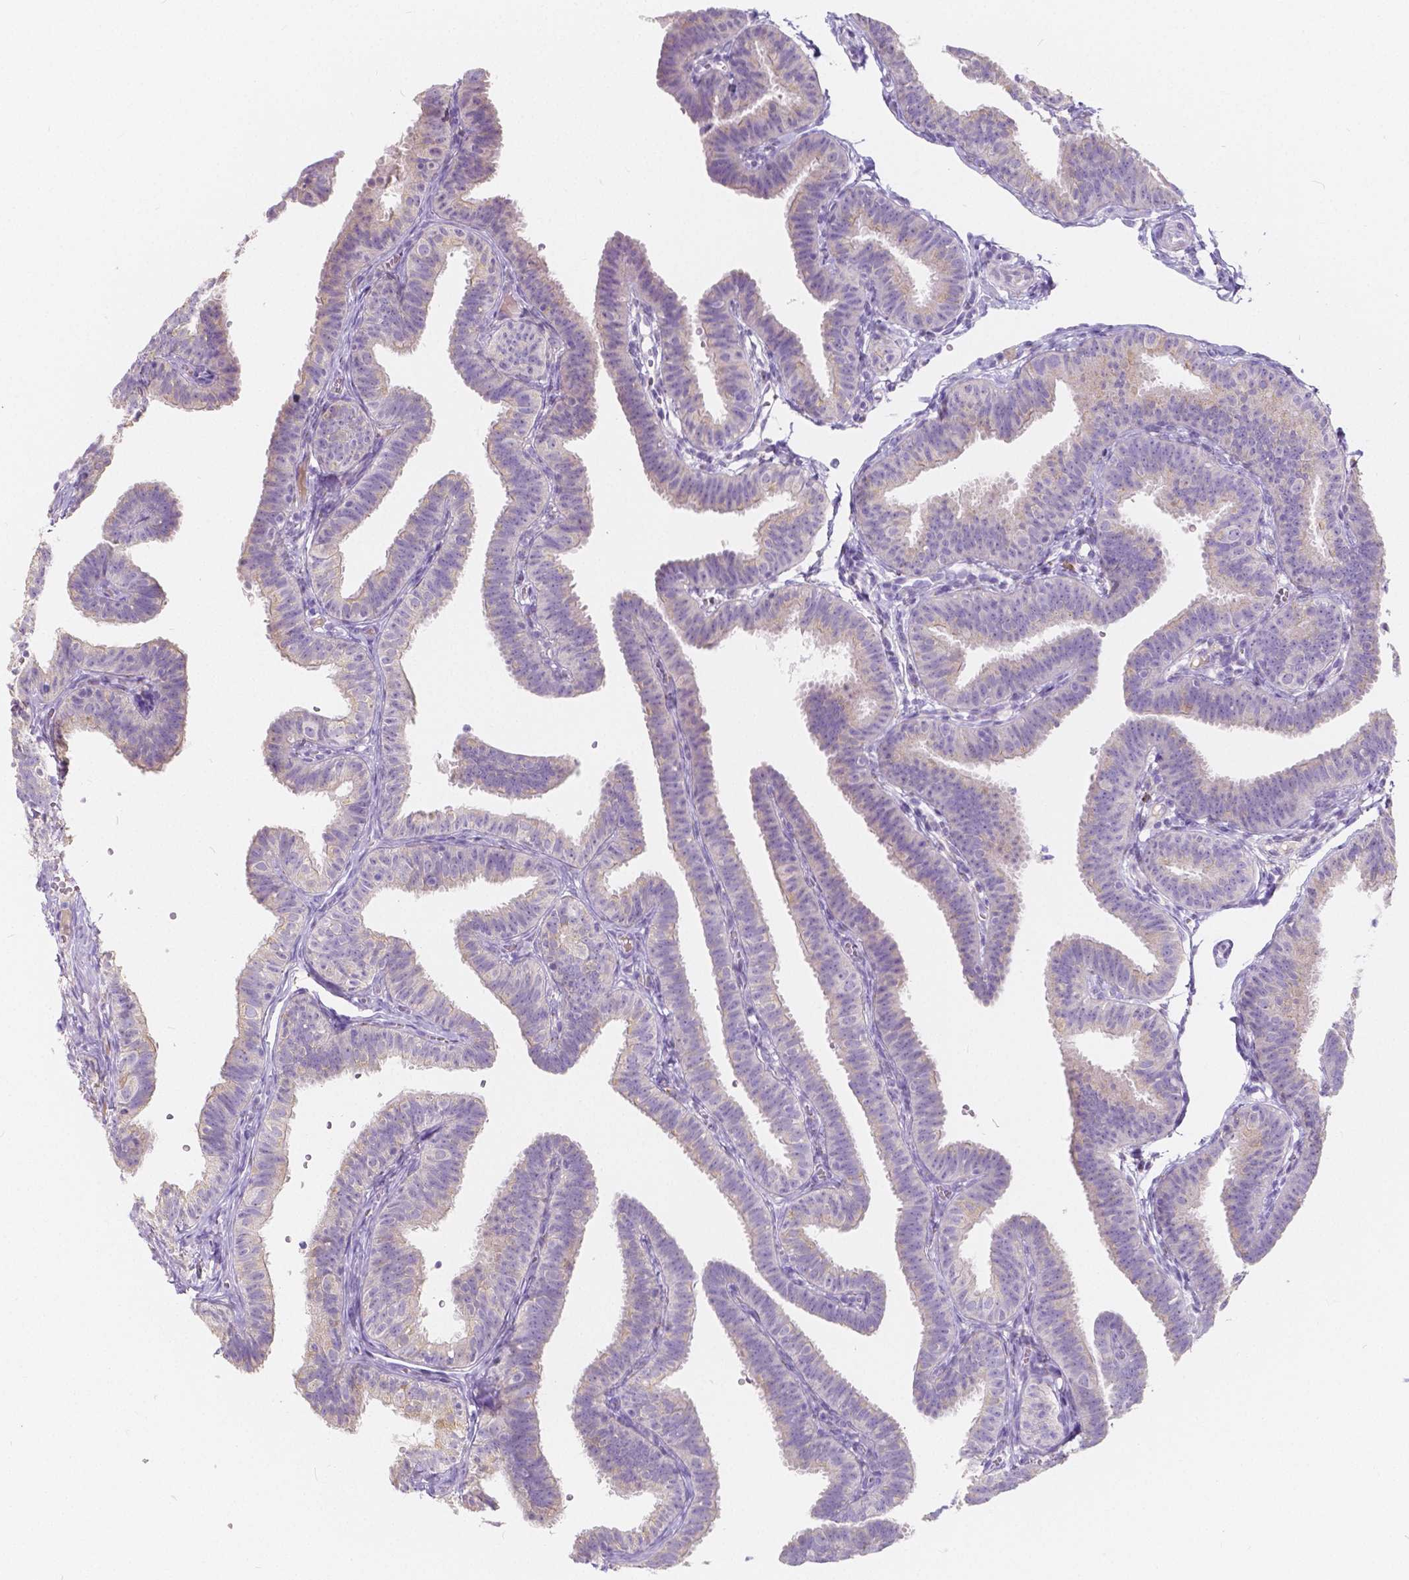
{"staining": {"intensity": "weak", "quantity": "<25%", "location": "cytoplasmic/membranous"}, "tissue": "fallopian tube", "cell_type": "Glandular cells", "image_type": "normal", "snomed": [{"axis": "morphology", "description": "Normal tissue, NOS"}, {"axis": "topography", "description": "Fallopian tube"}], "caption": "An immunohistochemistry (IHC) image of benign fallopian tube is shown. There is no staining in glandular cells of fallopian tube.", "gene": "RNF186", "patient": {"sex": "female", "age": 25}}